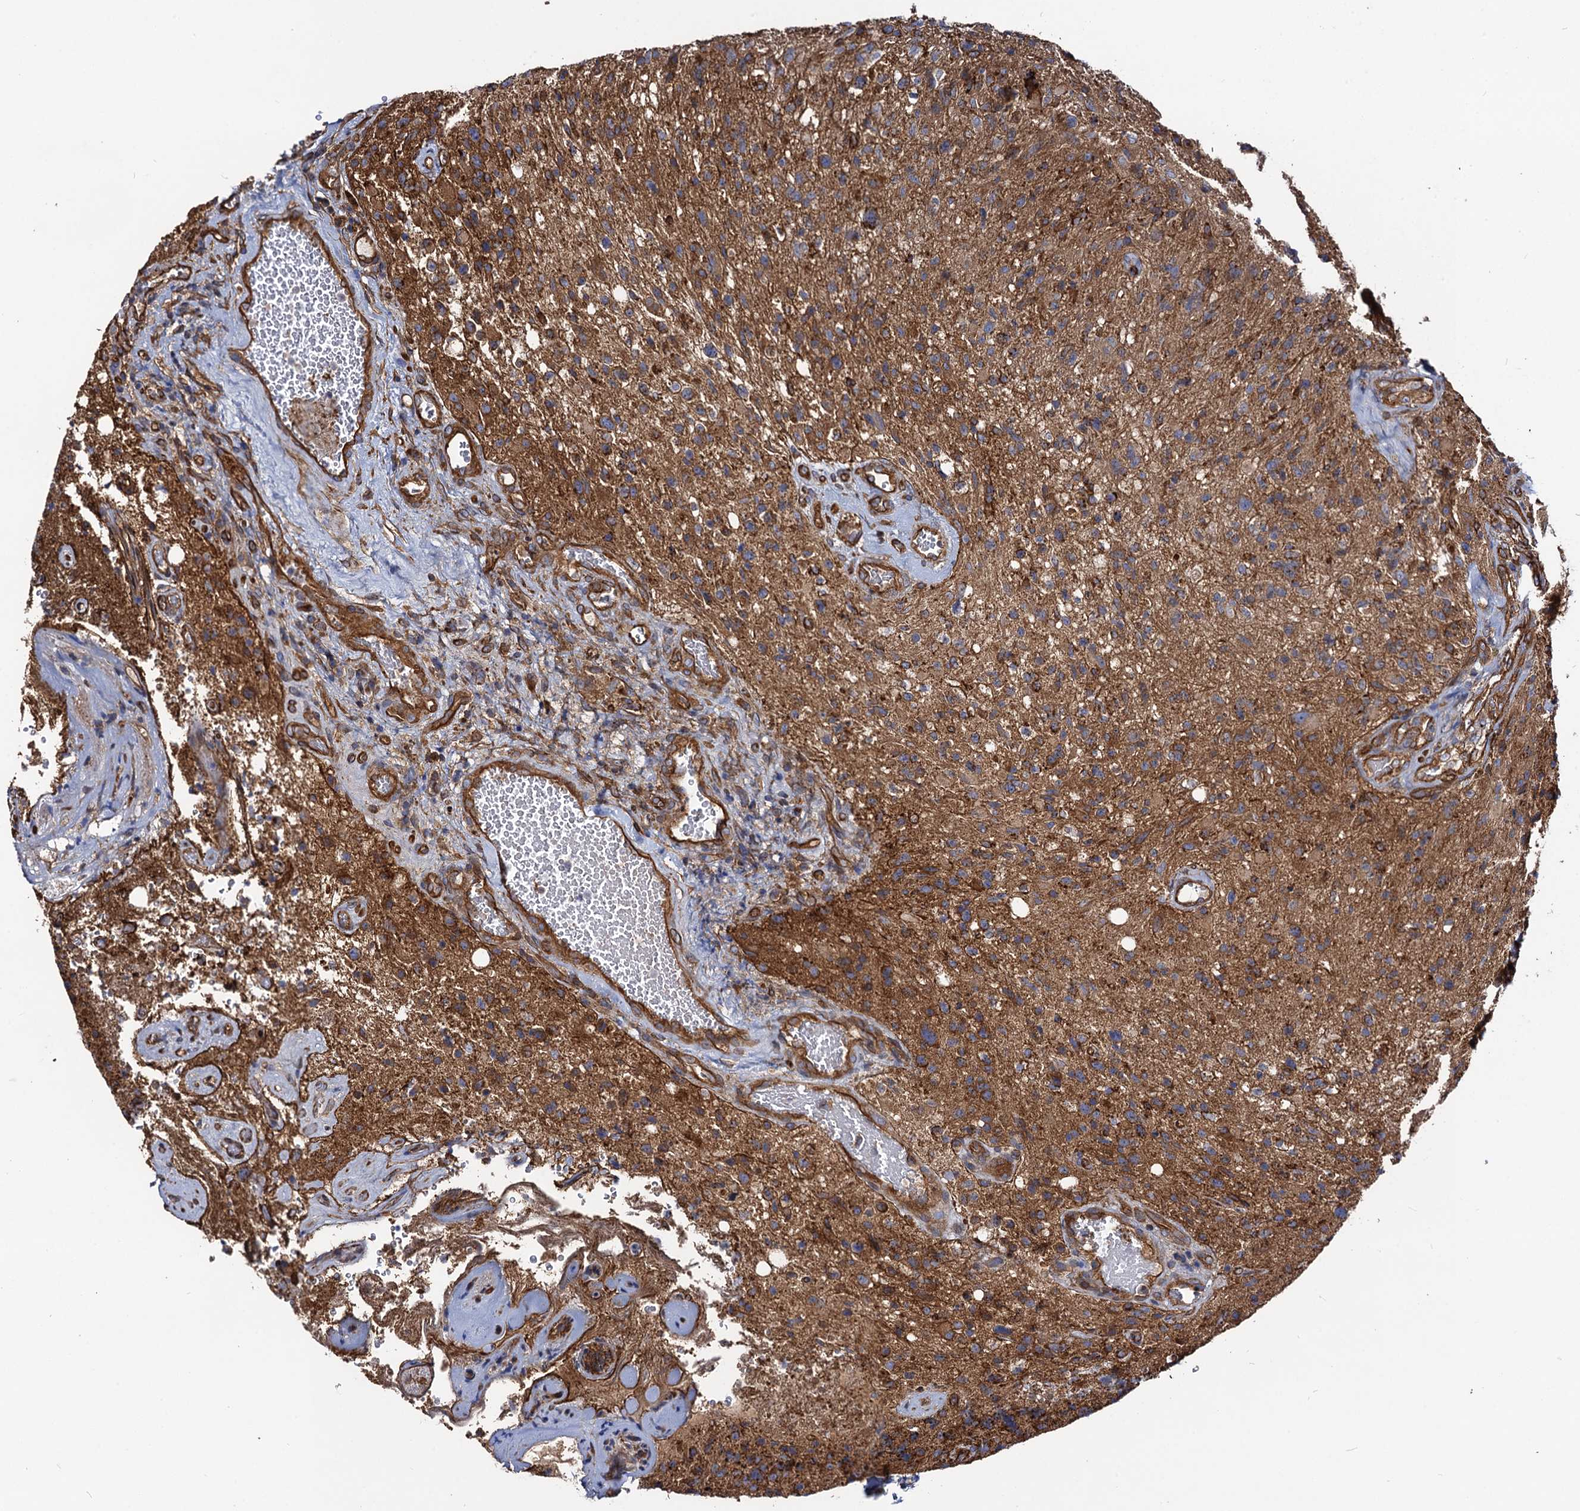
{"staining": {"intensity": "moderate", "quantity": ">75%", "location": "cytoplasmic/membranous"}, "tissue": "glioma", "cell_type": "Tumor cells", "image_type": "cancer", "snomed": [{"axis": "morphology", "description": "Glioma, malignant, High grade"}, {"axis": "topography", "description": "Brain"}], "caption": "Moderate cytoplasmic/membranous expression is present in approximately >75% of tumor cells in glioma.", "gene": "CIP2A", "patient": {"sex": "male", "age": 69}}